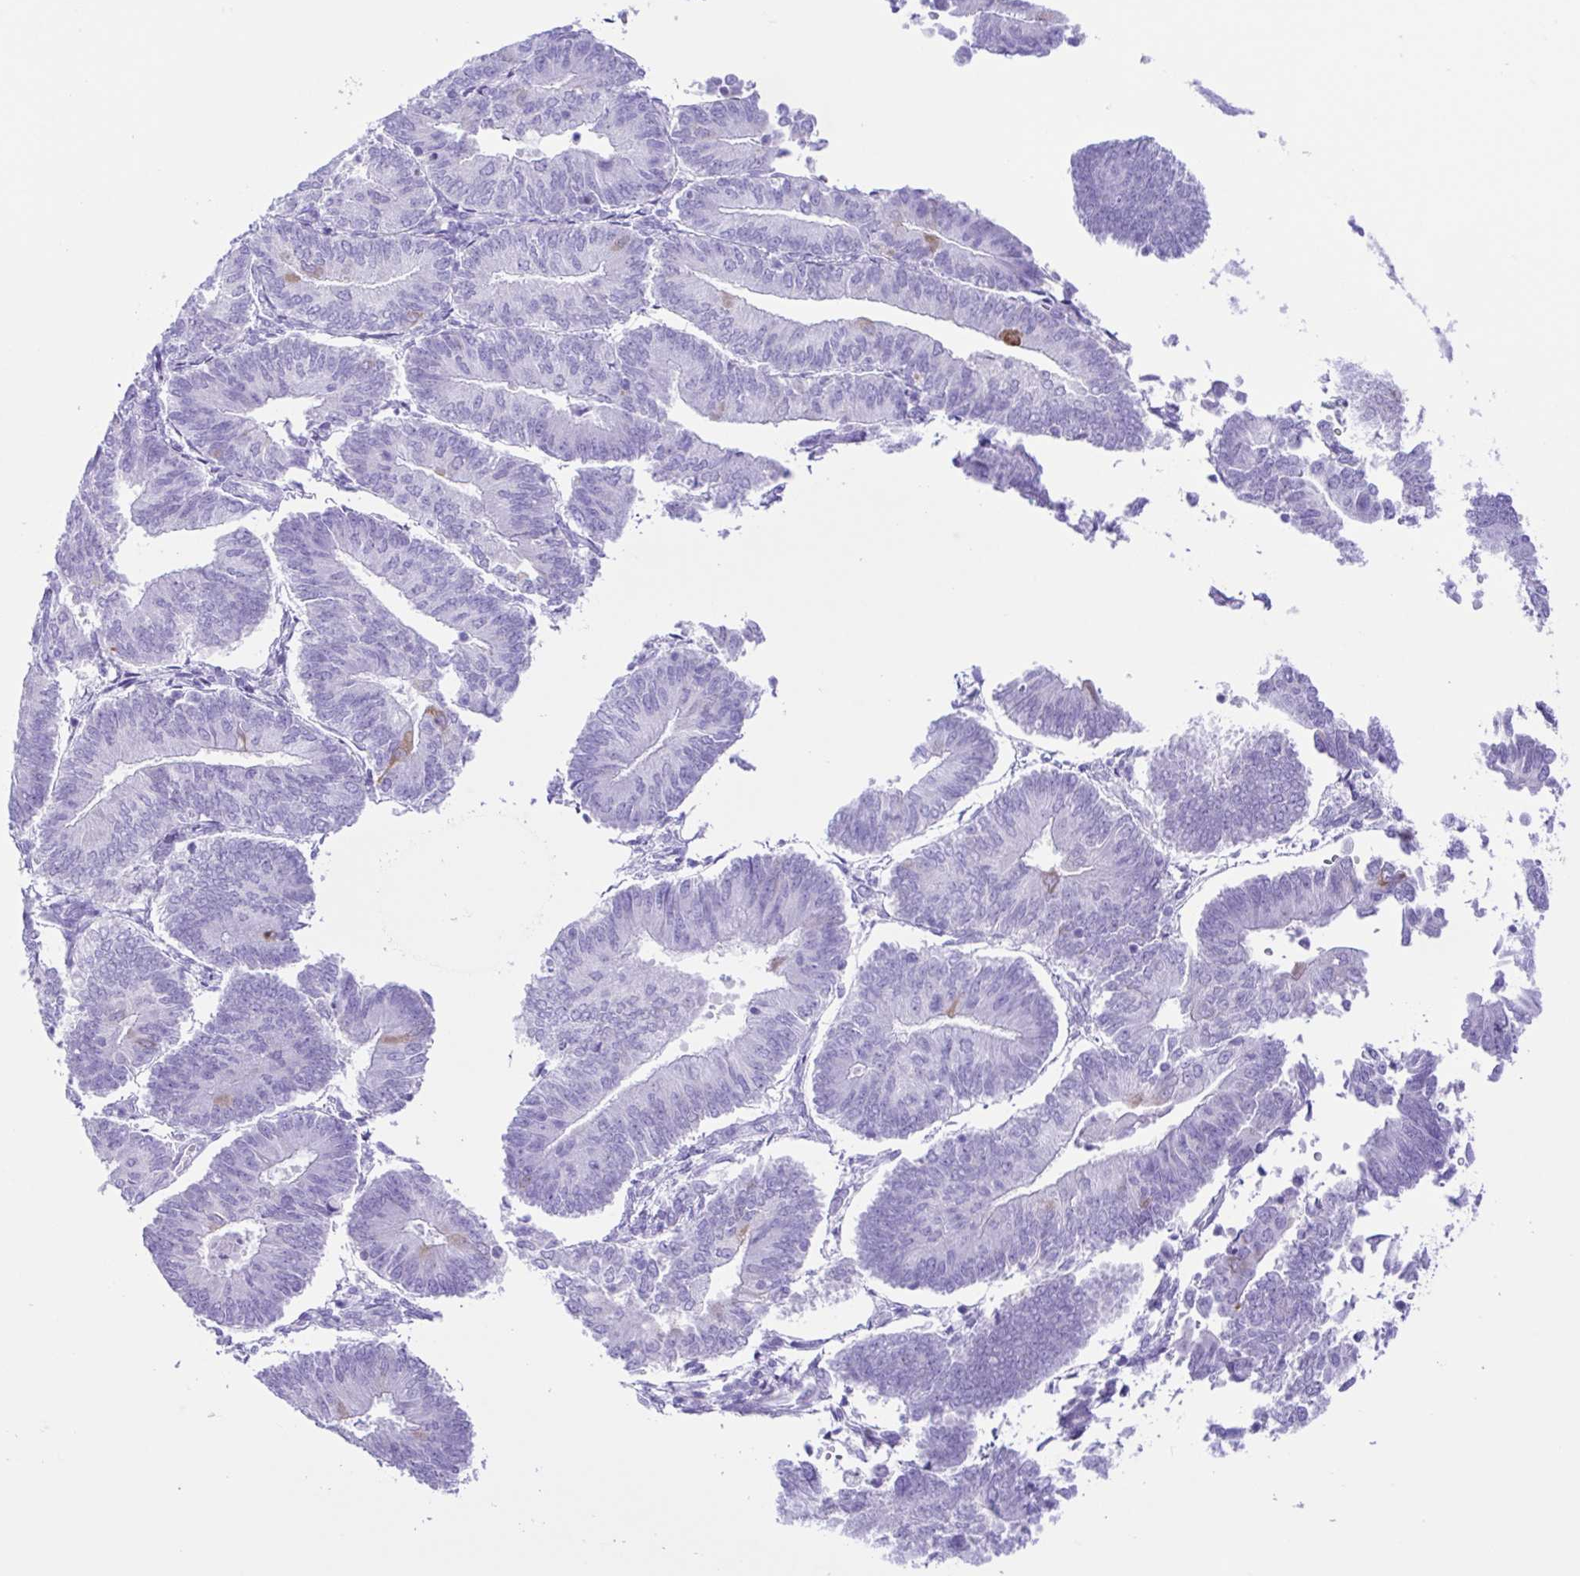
{"staining": {"intensity": "negative", "quantity": "none", "location": "none"}, "tissue": "endometrial cancer", "cell_type": "Tumor cells", "image_type": "cancer", "snomed": [{"axis": "morphology", "description": "Adenocarcinoma, NOS"}, {"axis": "topography", "description": "Endometrium"}], "caption": "There is no significant staining in tumor cells of endometrial adenocarcinoma. The staining is performed using DAB brown chromogen with nuclei counter-stained in using hematoxylin.", "gene": "ERP27", "patient": {"sex": "female", "age": 65}}